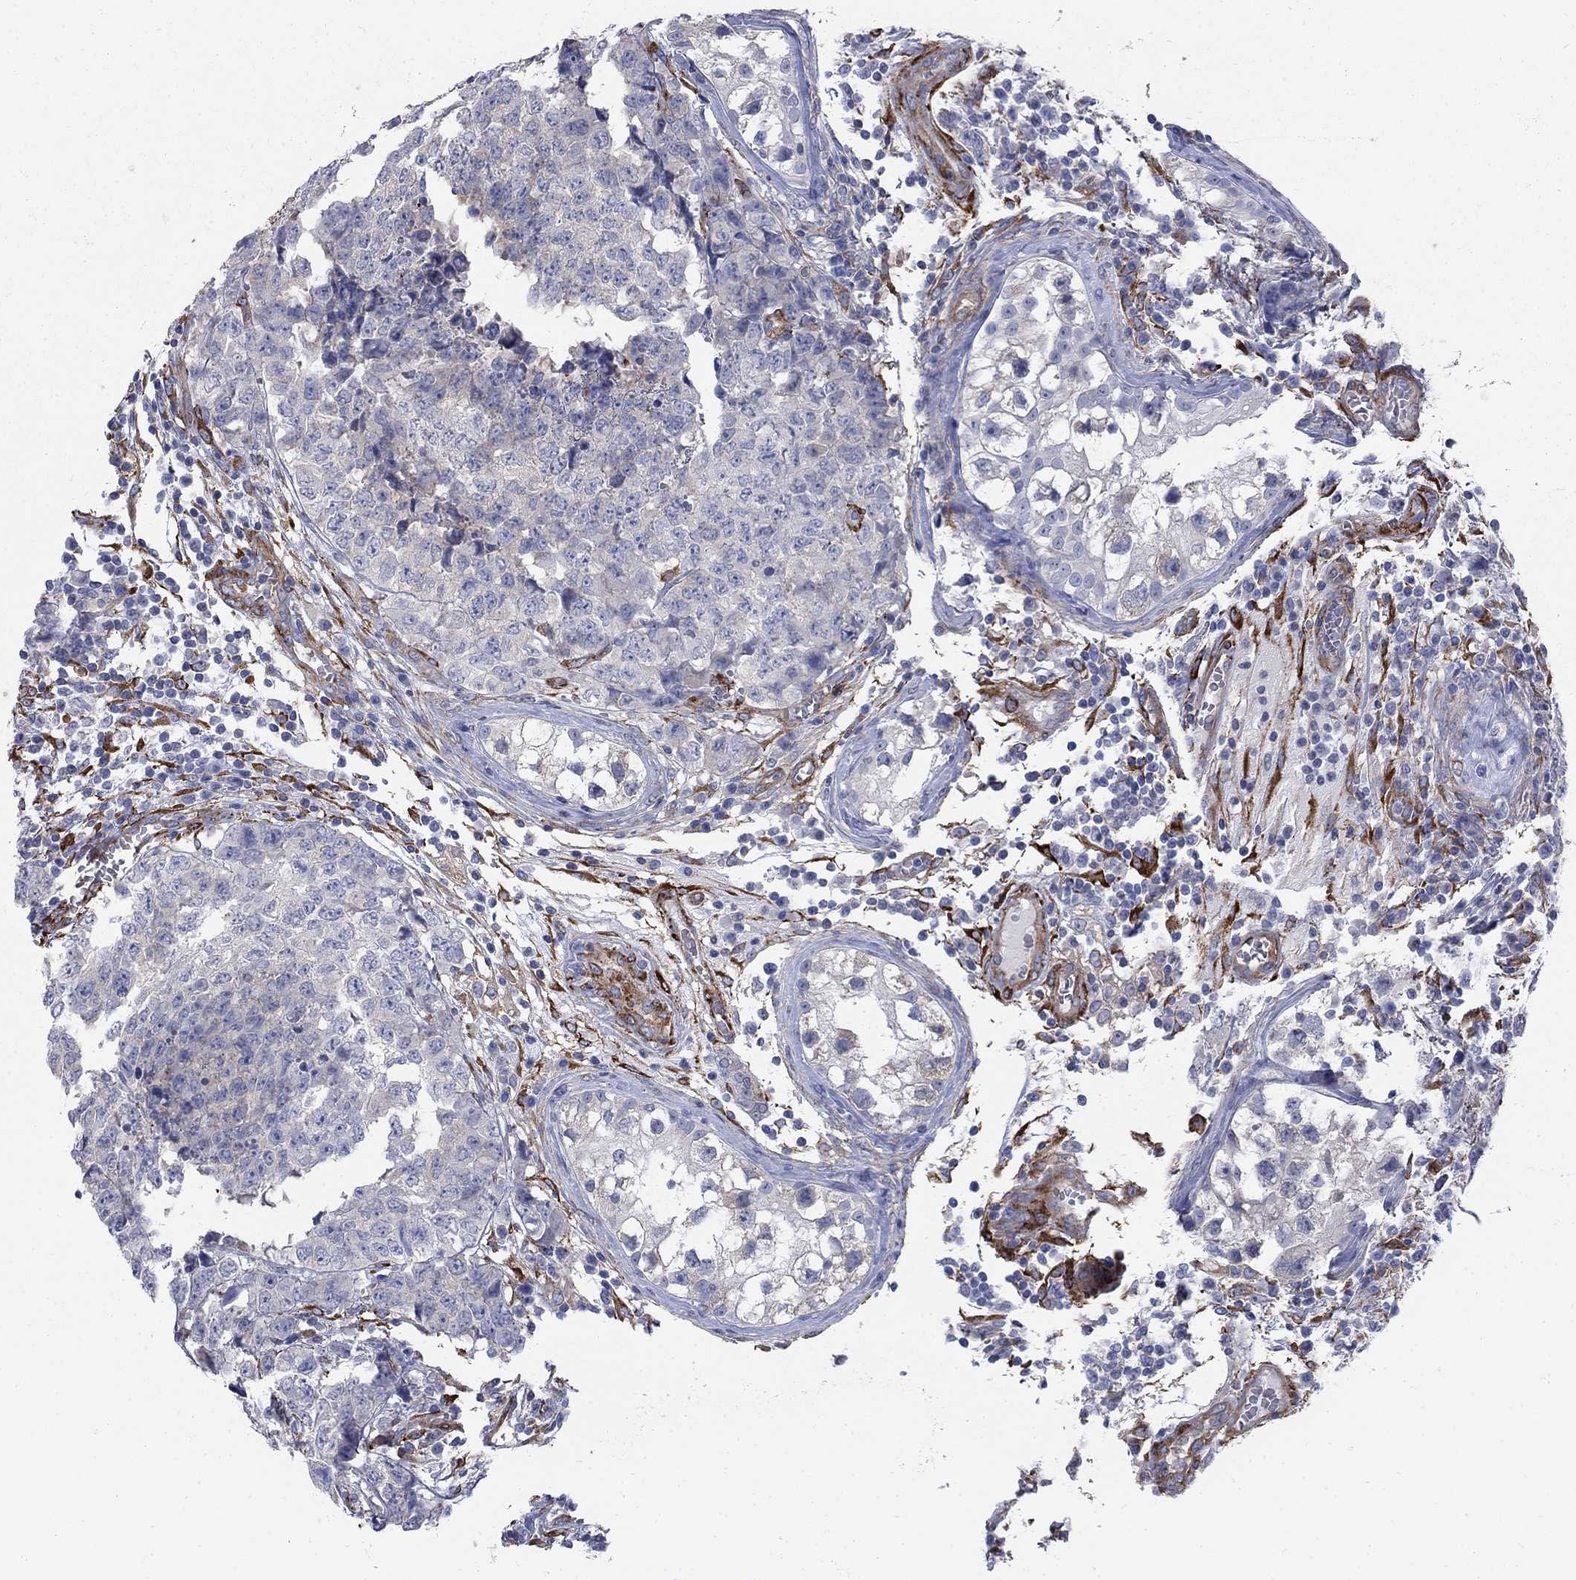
{"staining": {"intensity": "negative", "quantity": "none", "location": "none"}, "tissue": "testis cancer", "cell_type": "Tumor cells", "image_type": "cancer", "snomed": [{"axis": "morphology", "description": "Carcinoma, Embryonal, NOS"}, {"axis": "topography", "description": "Testis"}], "caption": "High magnification brightfield microscopy of testis cancer stained with DAB (3,3'-diaminobenzidine) (brown) and counterstained with hematoxylin (blue): tumor cells show no significant expression. (Immunohistochemistry, brightfield microscopy, high magnification).", "gene": "SEPTIN8", "patient": {"sex": "male", "age": 23}}